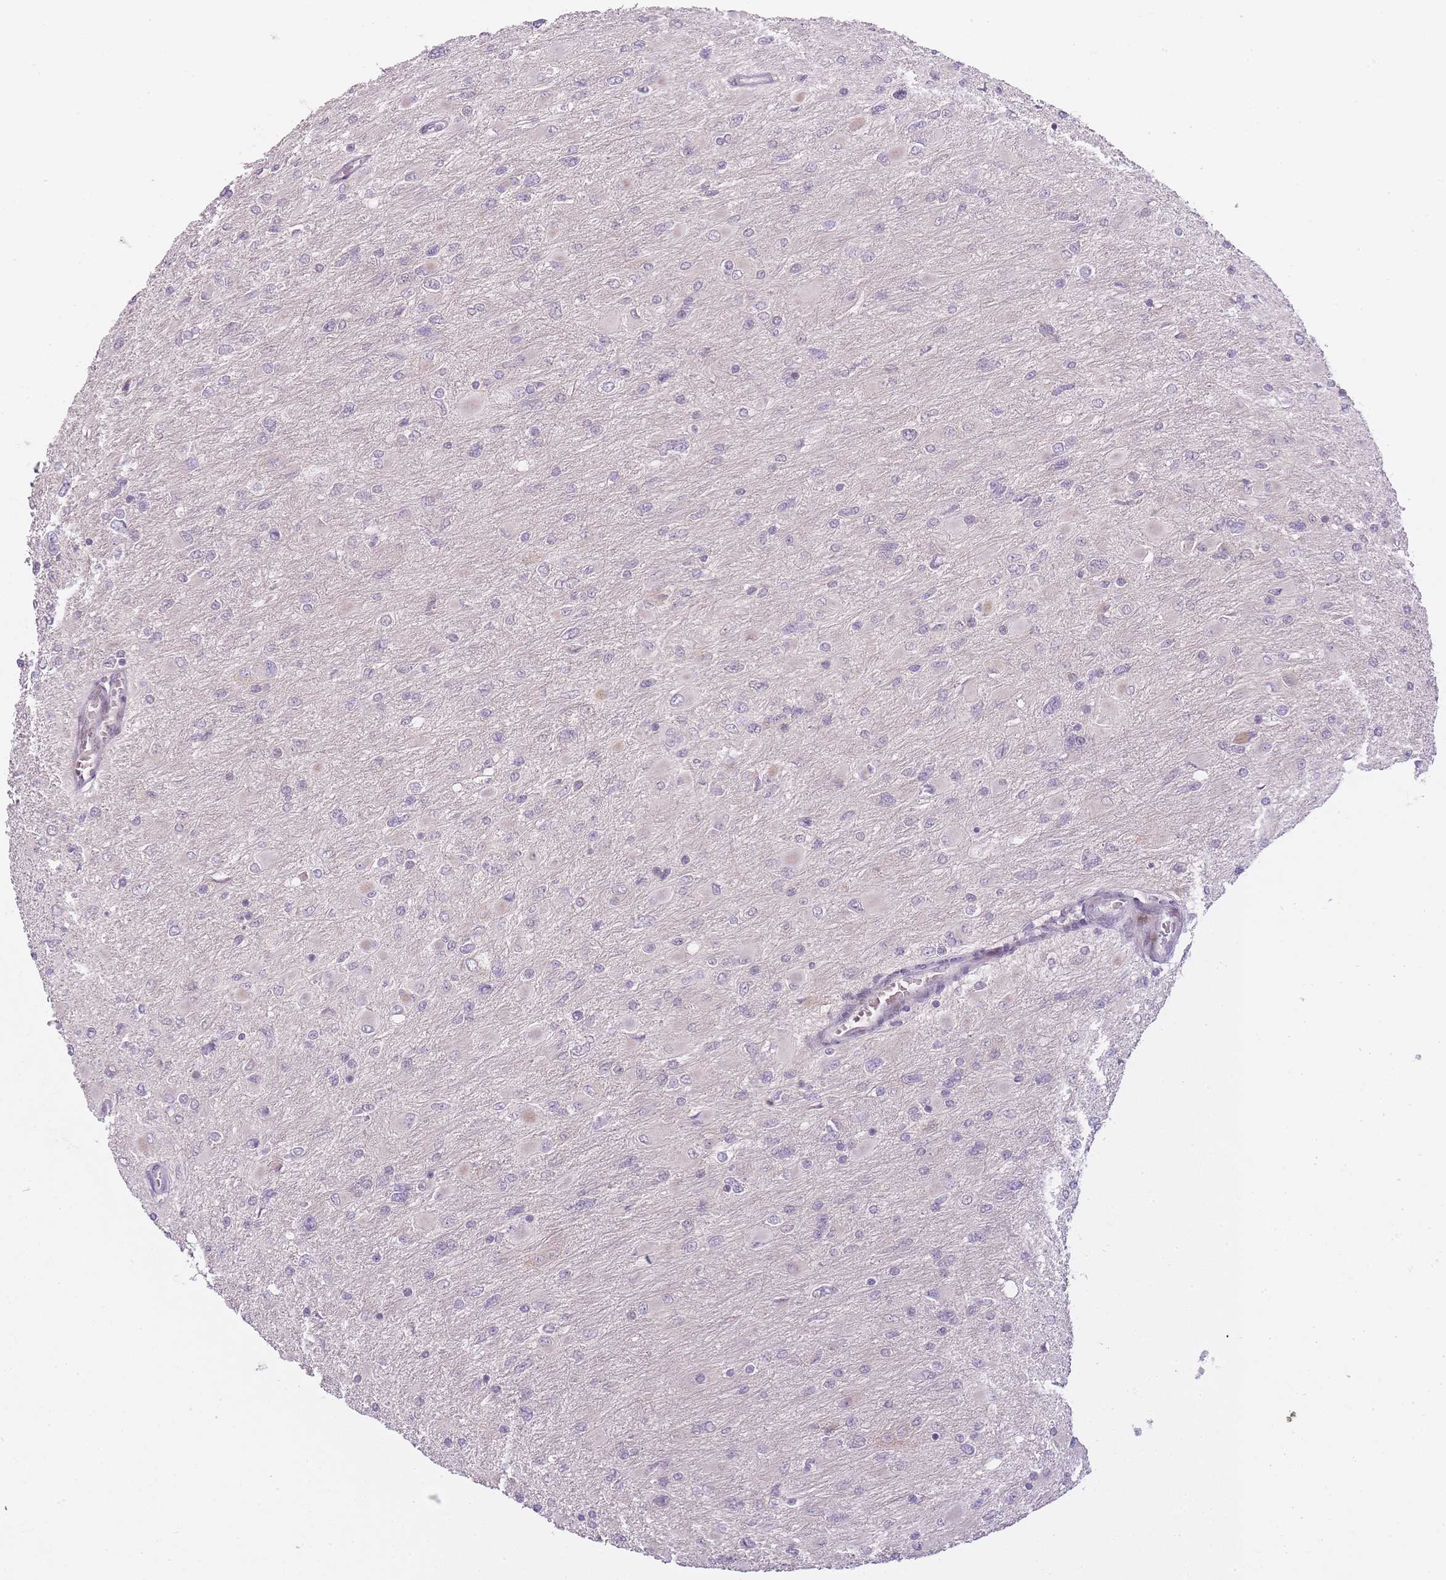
{"staining": {"intensity": "negative", "quantity": "none", "location": "none"}, "tissue": "glioma", "cell_type": "Tumor cells", "image_type": "cancer", "snomed": [{"axis": "morphology", "description": "Glioma, malignant, High grade"}, {"axis": "topography", "description": "Cerebral cortex"}], "caption": "The histopathology image shows no staining of tumor cells in glioma.", "gene": "OGG1", "patient": {"sex": "female", "age": 36}}